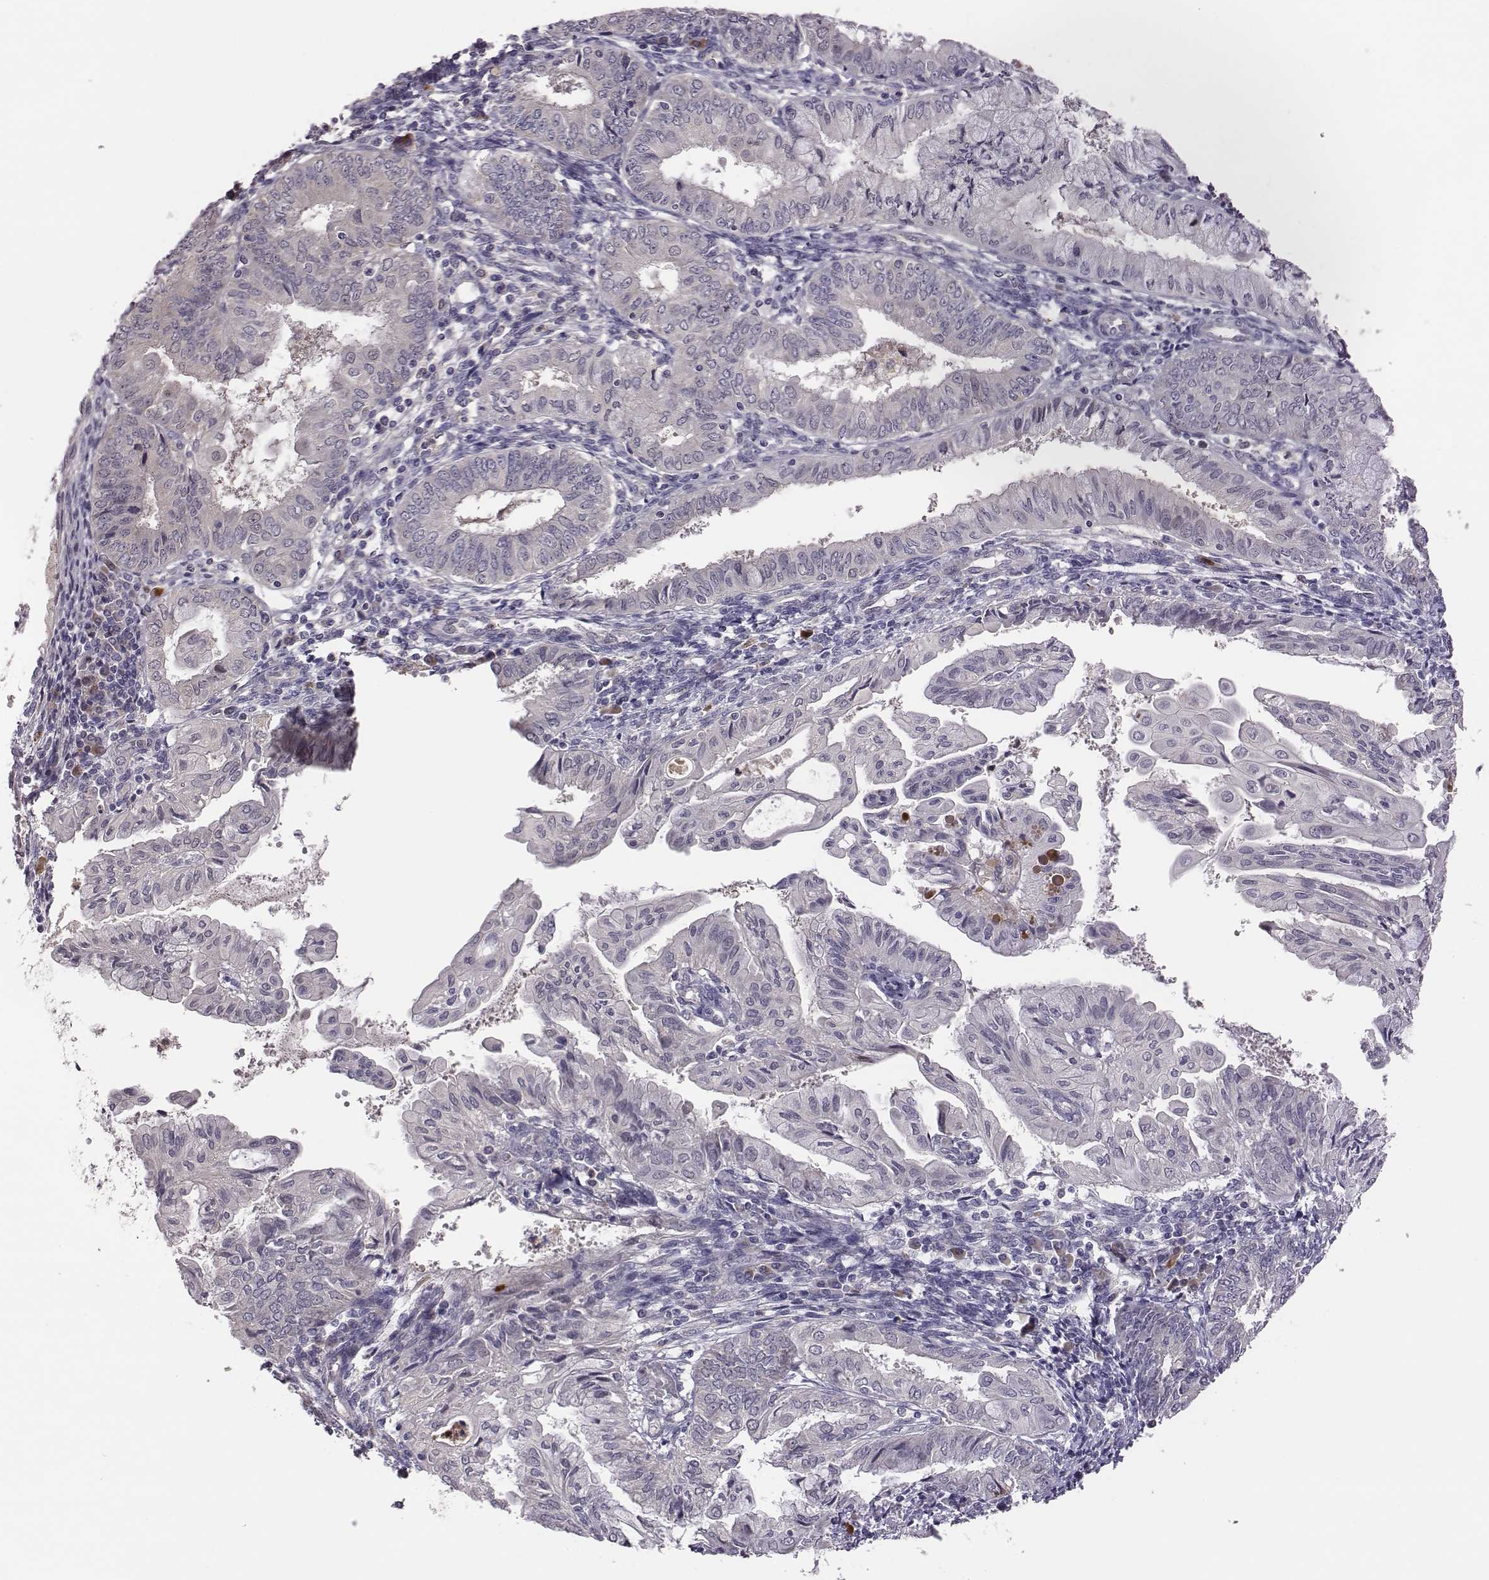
{"staining": {"intensity": "negative", "quantity": "none", "location": "none"}, "tissue": "endometrial cancer", "cell_type": "Tumor cells", "image_type": "cancer", "snomed": [{"axis": "morphology", "description": "Adenocarcinoma, NOS"}, {"axis": "topography", "description": "Endometrium"}], "caption": "Immunohistochemistry photomicrograph of neoplastic tissue: endometrial cancer (adenocarcinoma) stained with DAB (3,3'-diaminobenzidine) exhibits no significant protein positivity in tumor cells.", "gene": "KMO", "patient": {"sex": "female", "age": 68}}